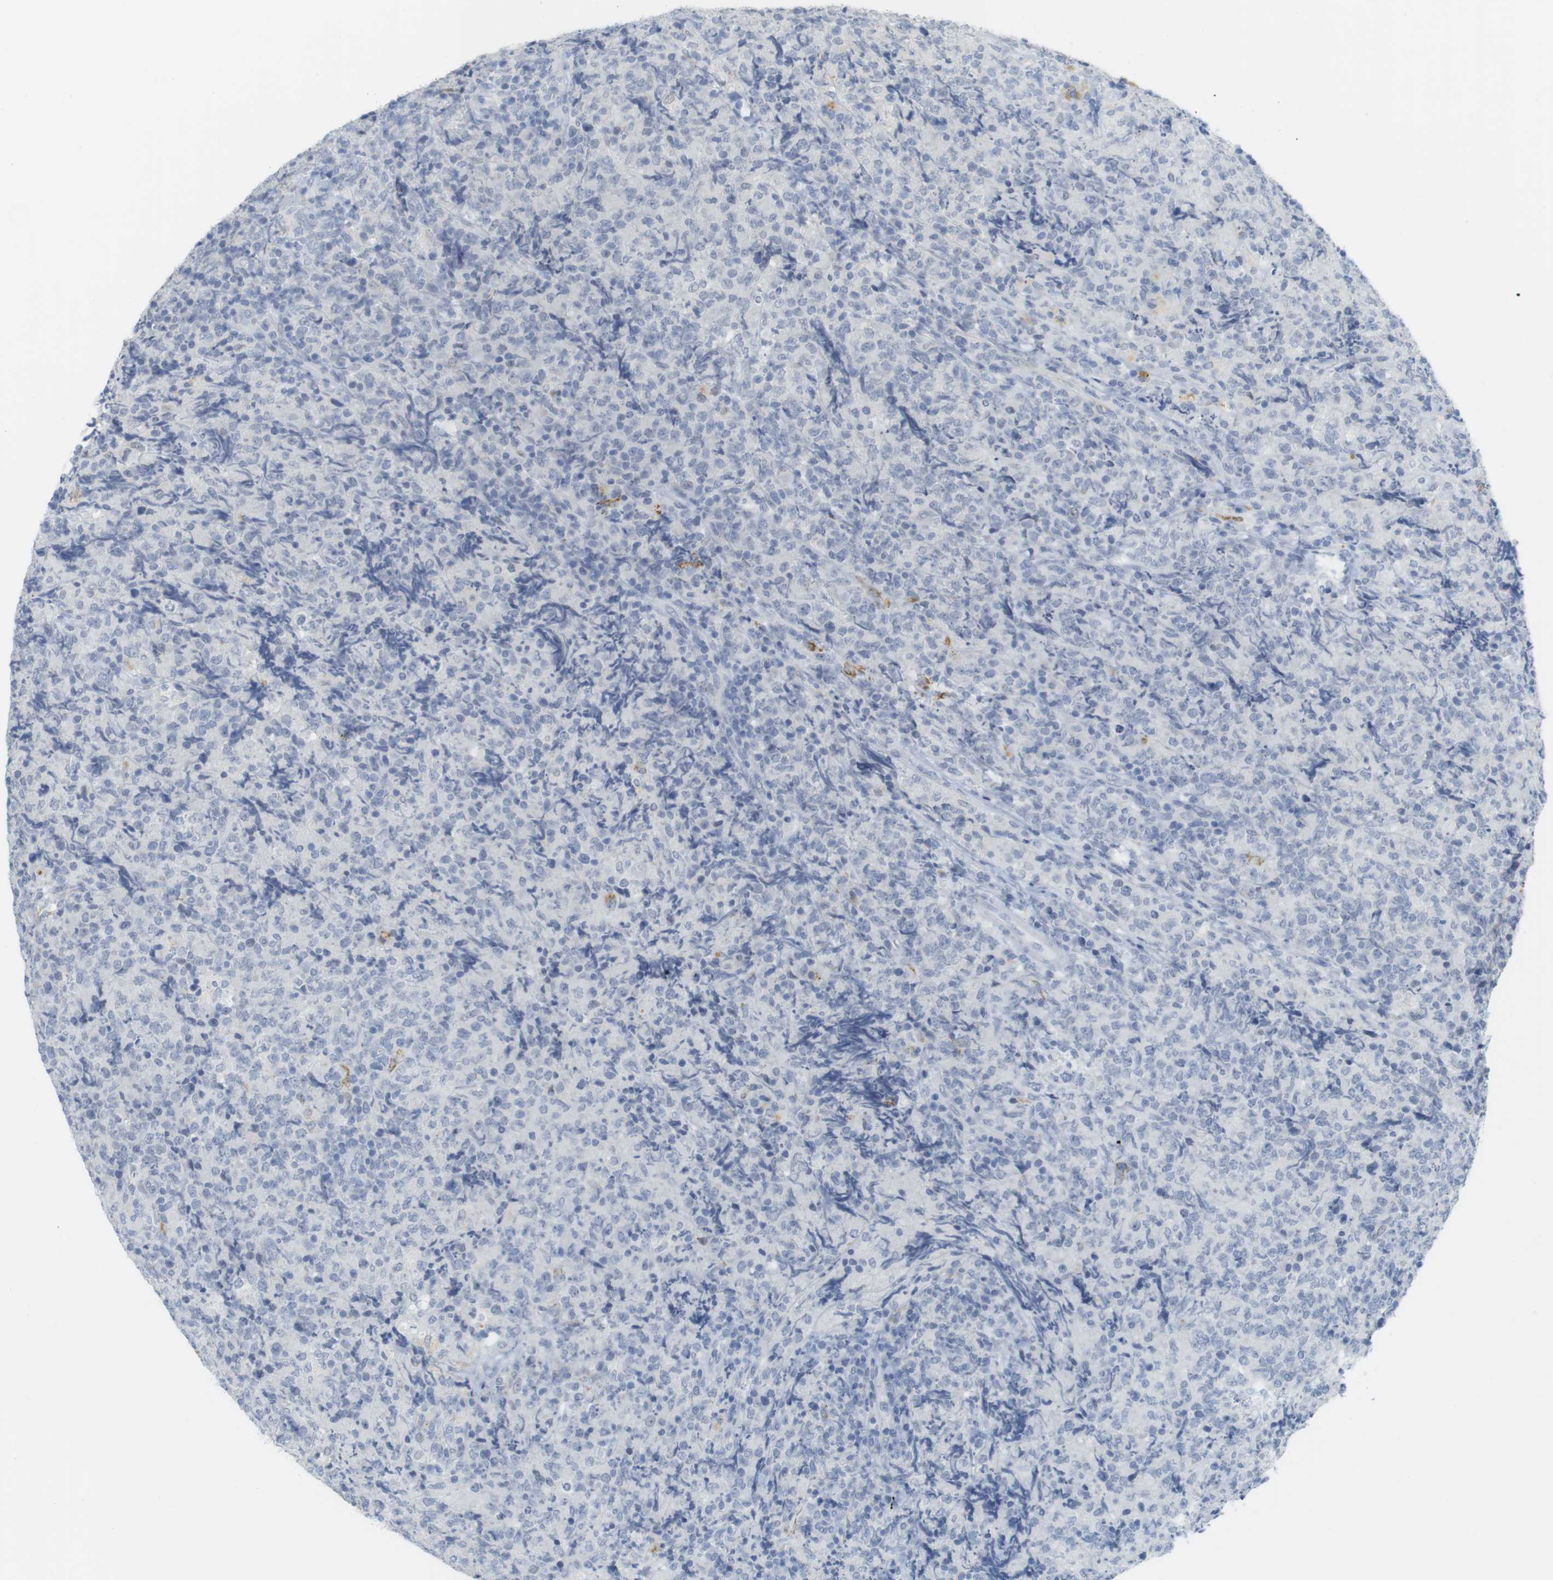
{"staining": {"intensity": "negative", "quantity": "none", "location": "none"}, "tissue": "lymphoma", "cell_type": "Tumor cells", "image_type": "cancer", "snomed": [{"axis": "morphology", "description": "Malignant lymphoma, non-Hodgkin's type, High grade"}, {"axis": "topography", "description": "Tonsil"}], "caption": "Immunohistochemistry (IHC) of malignant lymphoma, non-Hodgkin's type (high-grade) shows no staining in tumor cells.", "gene": "YIPF1", "patient": {"sex": "female", "age": 36}}